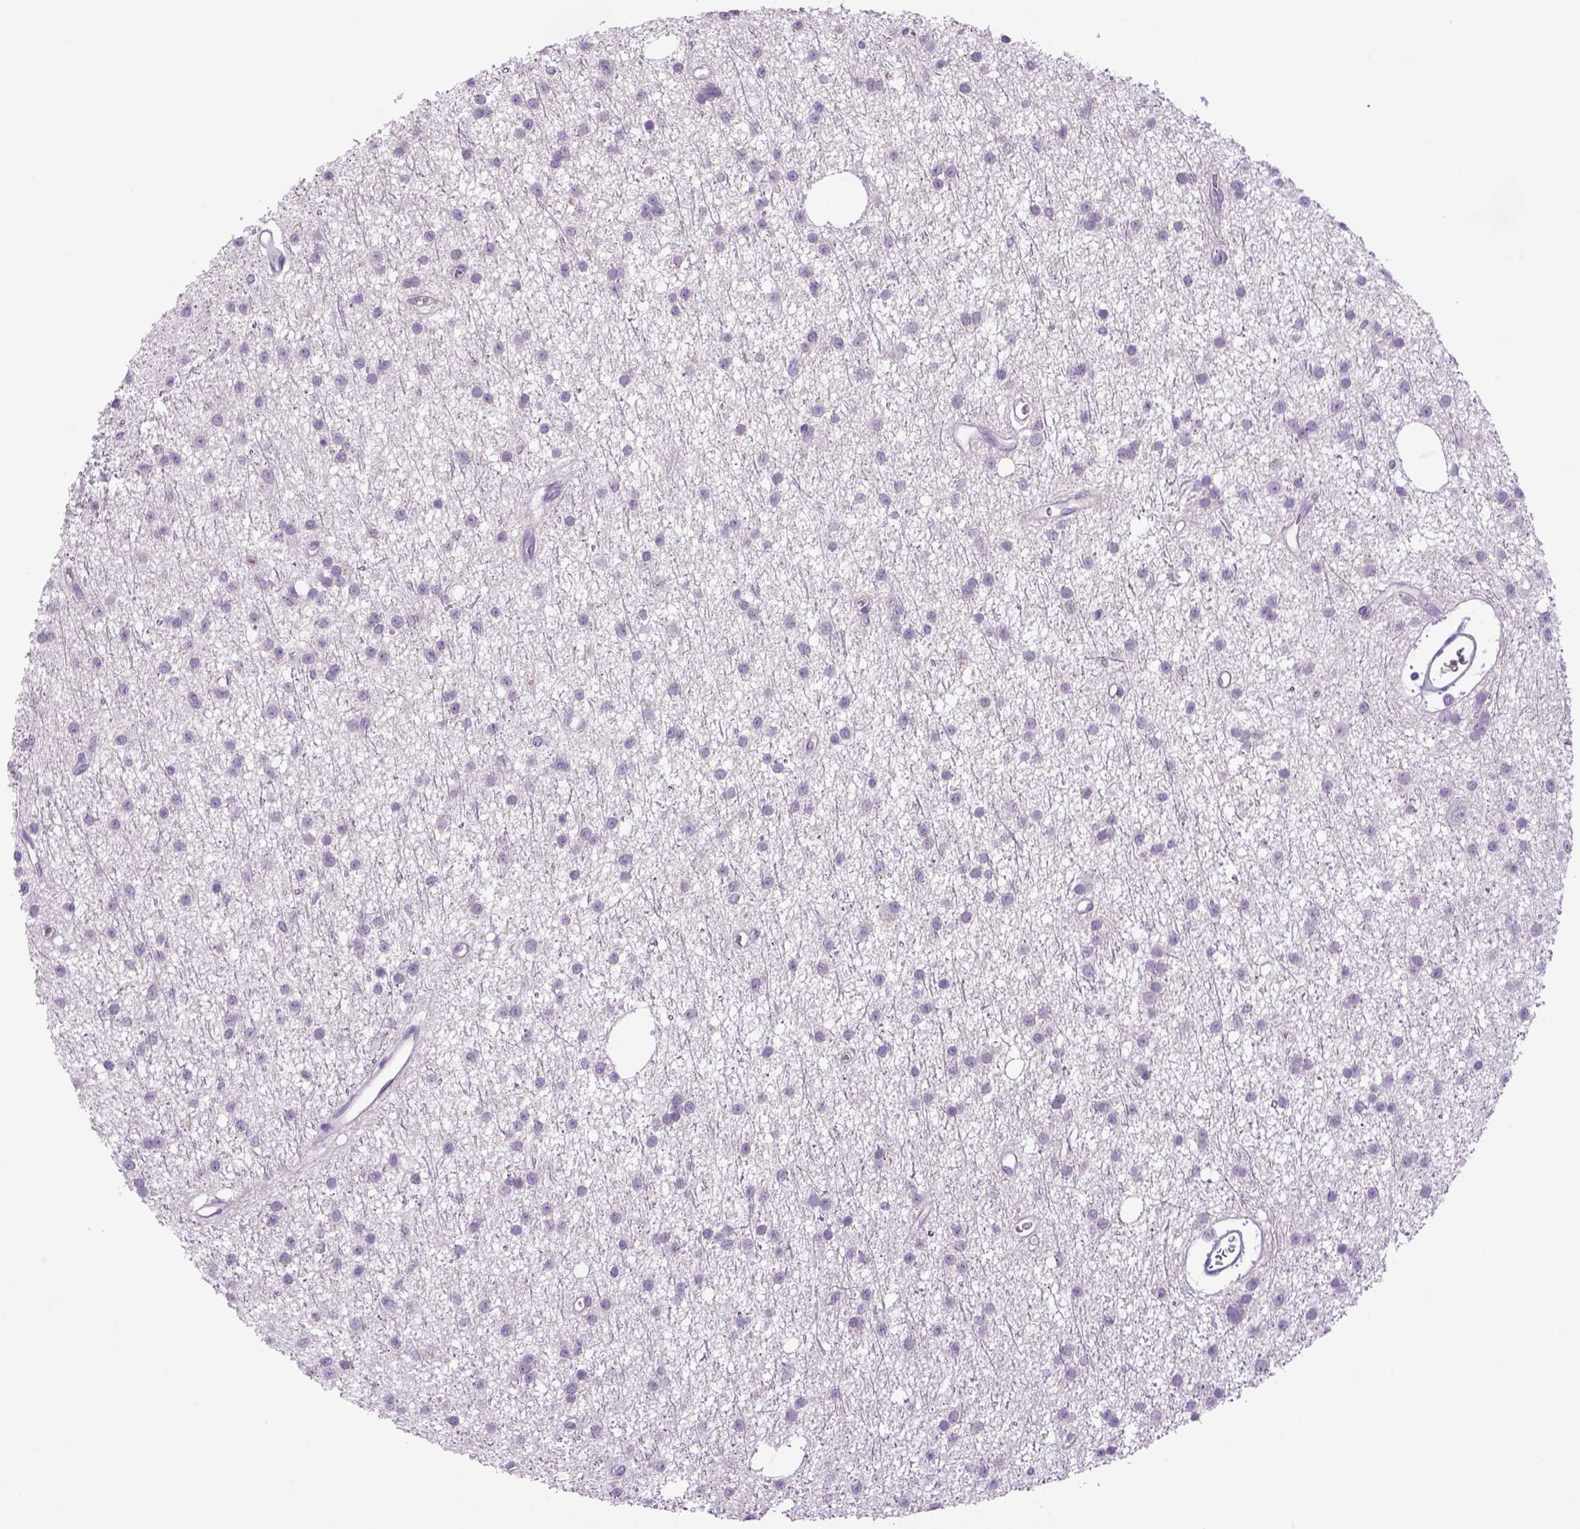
{"staining": {"intensity": "negative", "quantity": "none", "location": "none"}, "tissue": "glioma", "cell_type": "Tumor cells", "image_type": "cancer", "snomed": [{"axis": "morphology", "description": "Glioma, malignant, Low grade"}, {"axis": "topography", "description": "Brain"}], "caption": "There is no significant staining in tumor cells of glioma.", "gene": "DBH", "patient": {"sex": "male", "age": 27}}